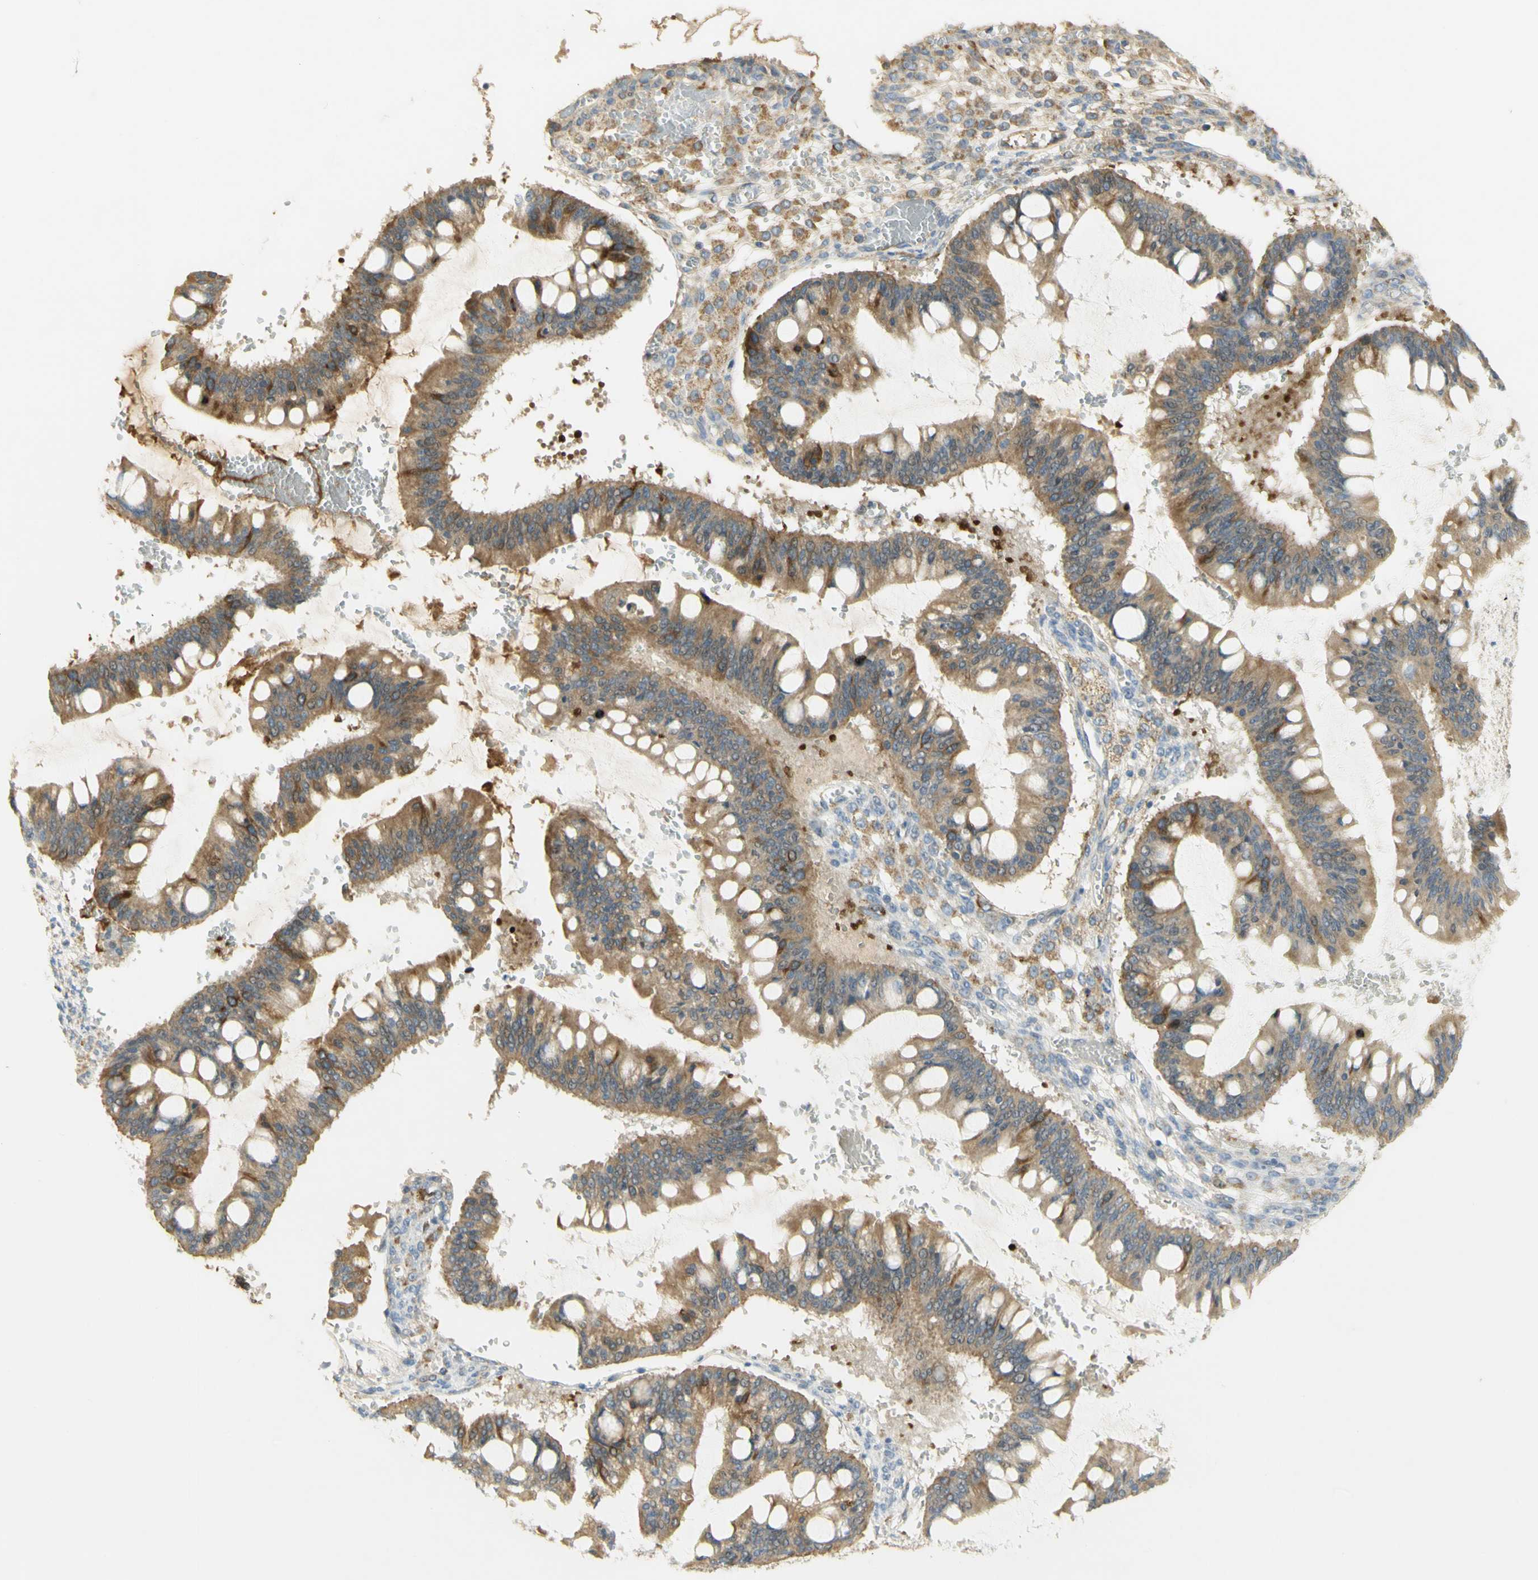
{"staining": {"intensity": "moderate", "quantity": ">75%", "location": "cytoplasmic/membranous"}, "tissue": "ovarian cancer", "cell_type": "Tumor cells", "image_type": "cancer", "snomed": [{"axis": "morphology", "description": "Cystadenocarcinoma, mucinous, NOS"}, {"axis": "topography", "description": "Ovary"}], "caption": "The histopathology image reveals immunohistochemical staining of ovarian cancer (mucinous cystadenocarcinoma). There is moderate cytoplasmic/membranous expression is present in about >75% of tumor cells.", "gene": "KIF11", "patient": {"sex": "female", "age": 73}}